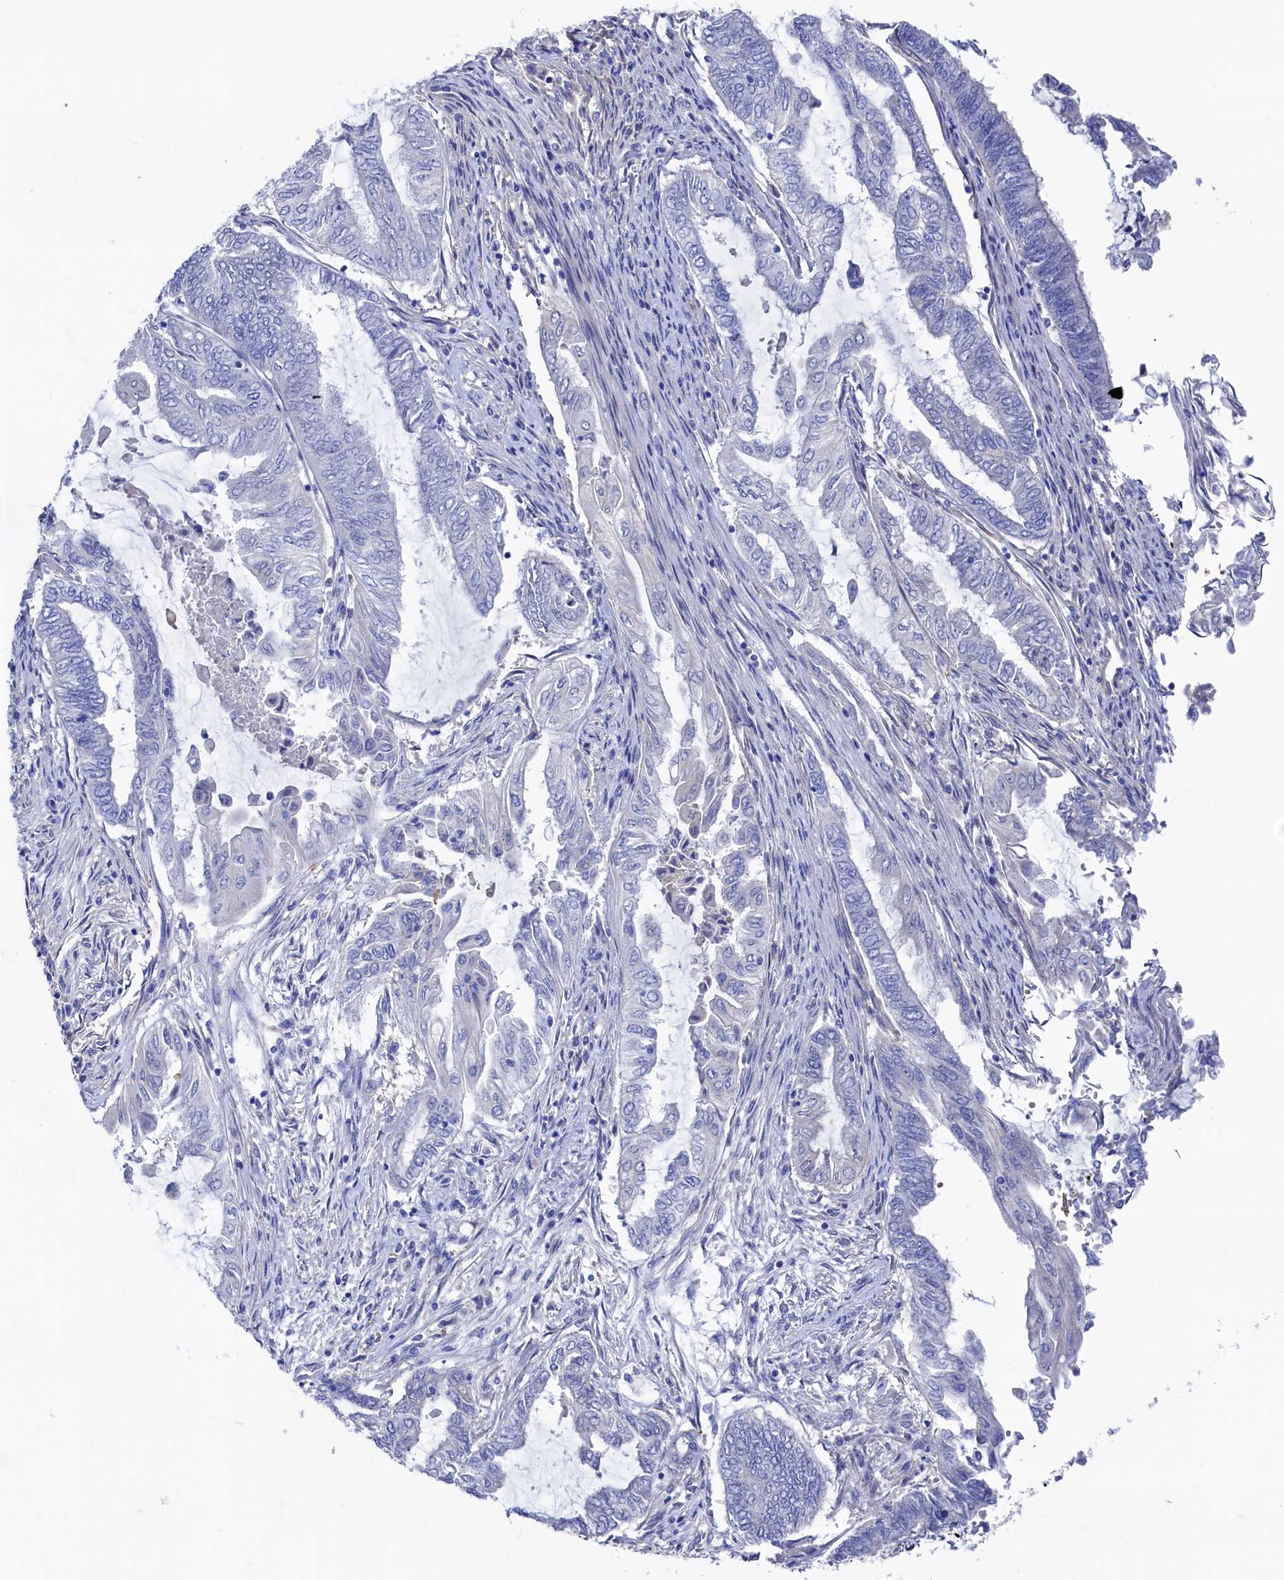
{"staining": {"intensity": "negative", "quantity": "none", "location": "none"}, "tissue": "endometrial cancer", "cell_type": "Tumor cells", "image_type": "cancer", "snomed": [{"axis": "morphology", "description": "Adenocarcinoma, NOS"}, {"axis": "topography", "description": "Uterus"}, {"axis": "topography", "description": "Endometrium"}], "caption": "Endometrial cancer (adenocarcinoma) was stained to show a protein in brown. There is no significant positivity in tumor cells.", "gene": "RNH1", "patient": {"sex": "female", "age": 70}}